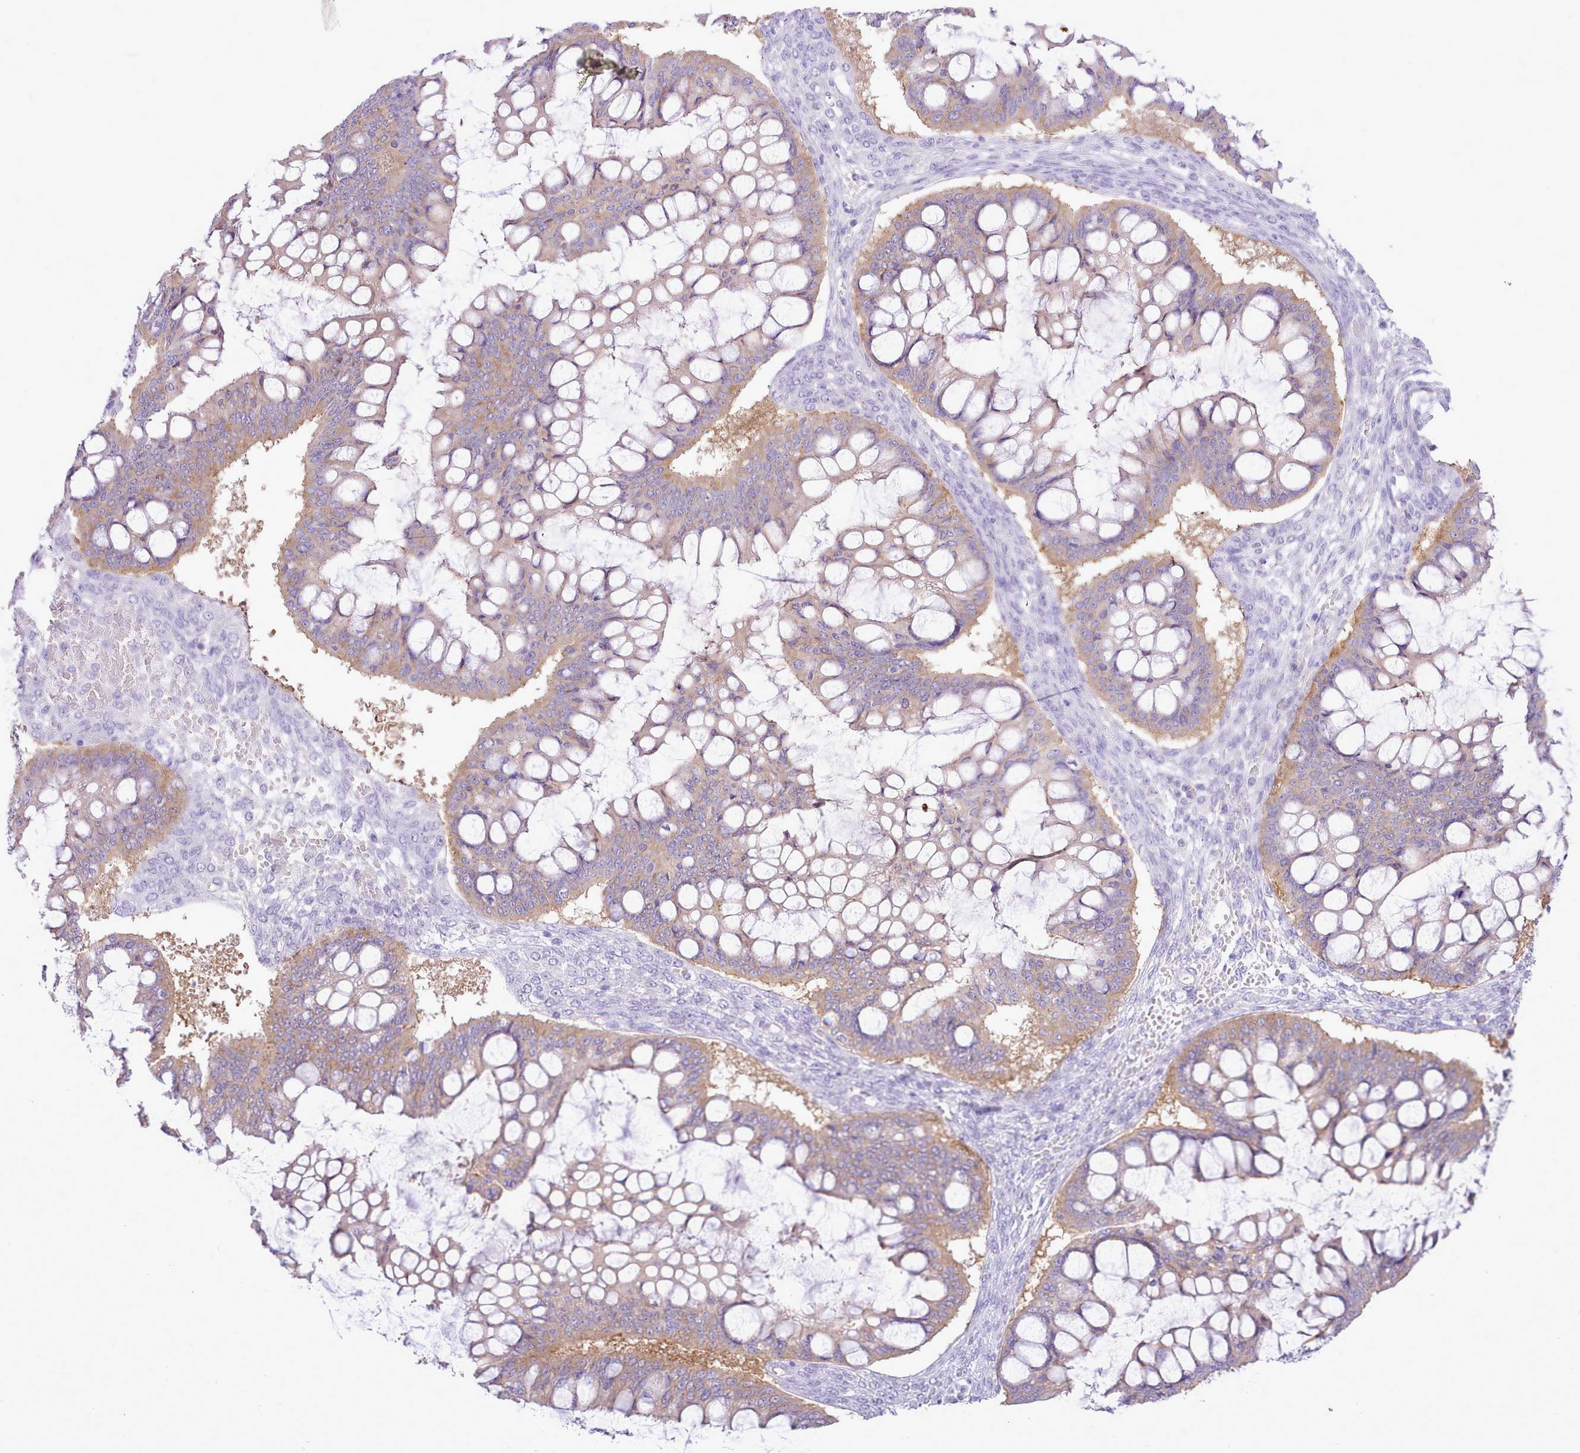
{"staining": {"intensity": "weak", "quantity": "25%-75%", "location": "cytoplasmic/membranous"}, "tissue": "ovarian cancer", "cell_type": "Tumor cells", "image_type": "cancer", "snomed": [{"axis": "morphology", "description": "Cystadenocarcinoma, mucinous, NOS"}, {"axis": "topography", "description": "Ovary"}], "caption": "Protein staining displays weak cytoplasmic/membranous expression in about 25%-75% of tumor cells in ovarian cancer.", "gene": "MDFI", "patient": {"sex": "female", "age": 73}}